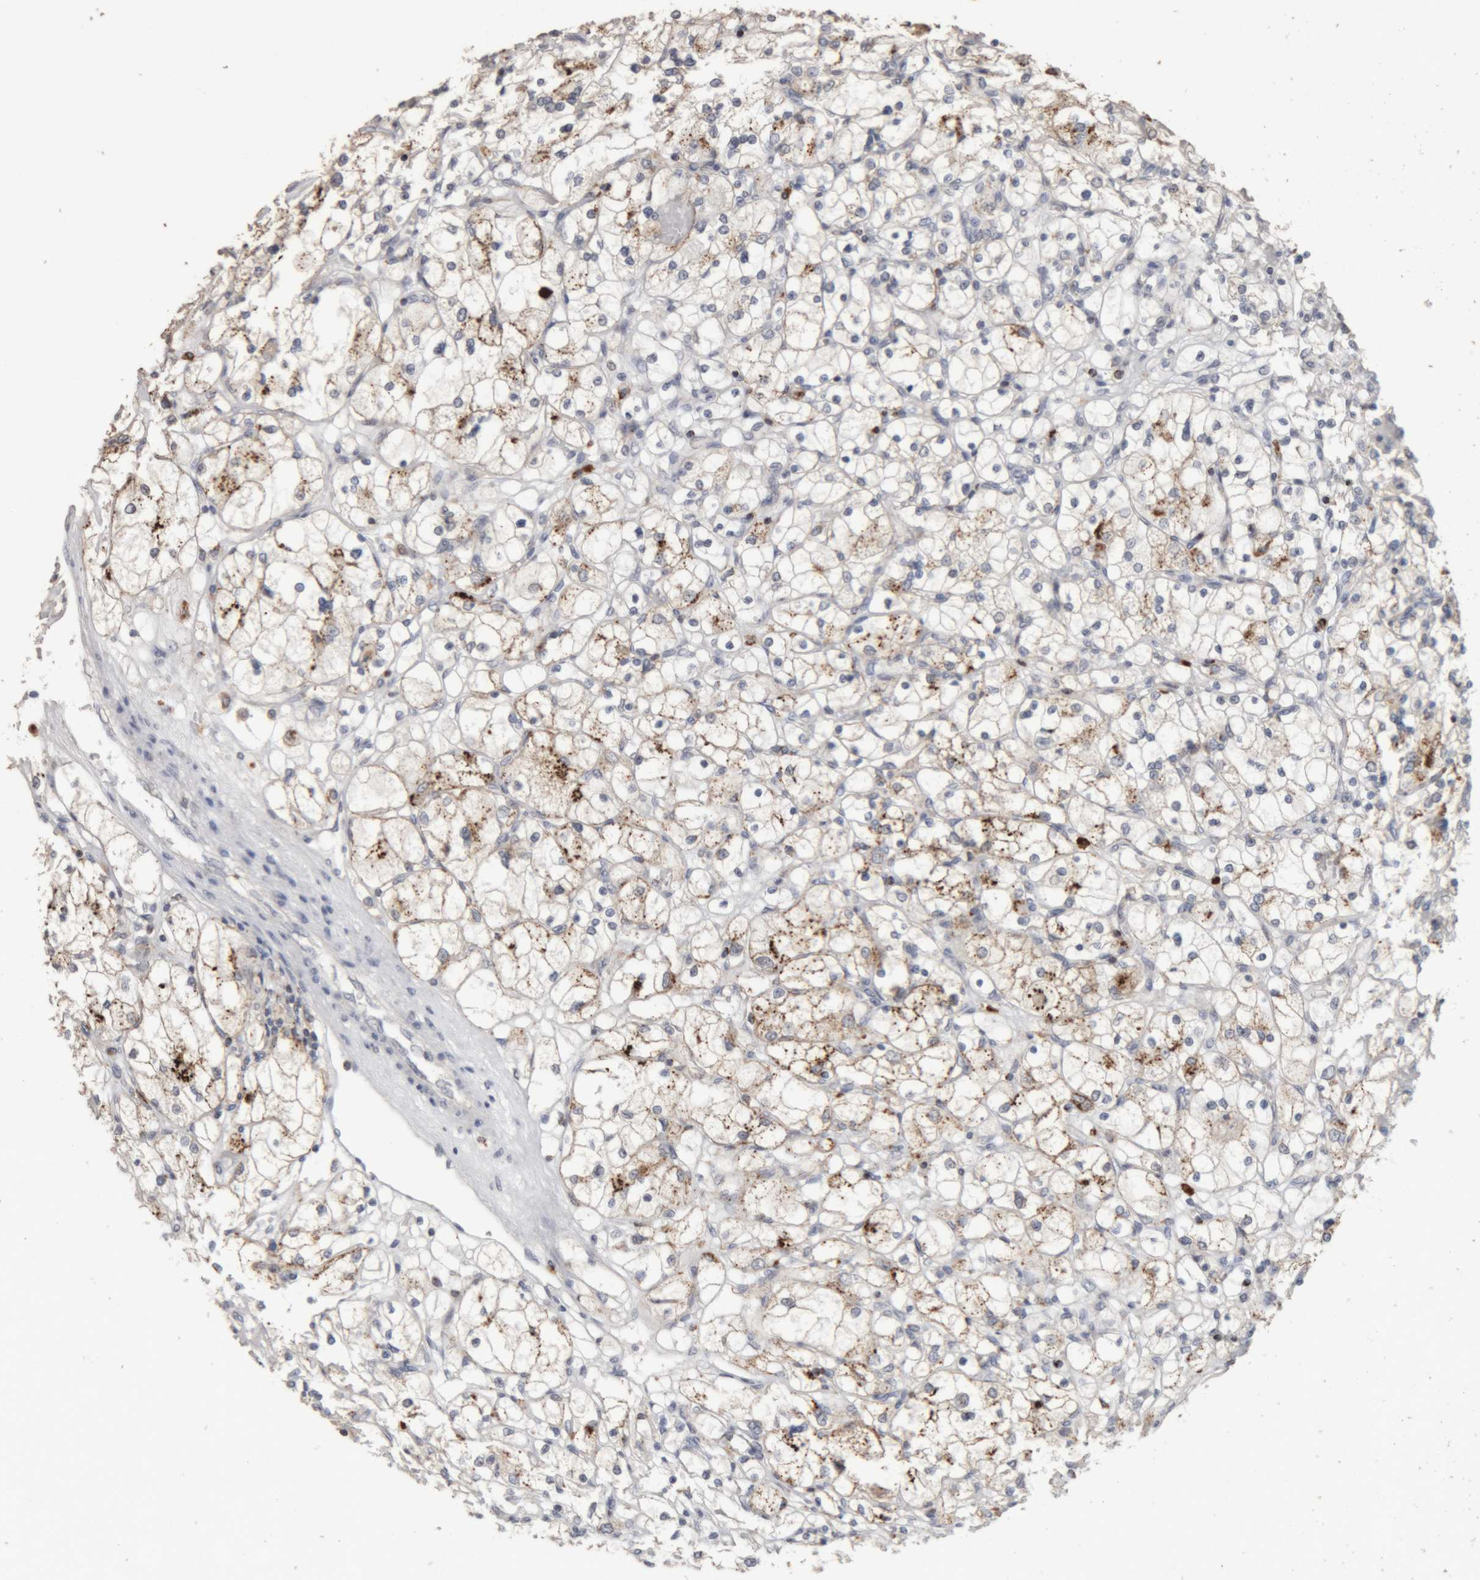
{"staining": {"intensity": "moderate", "quantity": "25%-75%", "location": "cytoplasmic/membranous"}, "tissue": "renal cancer", "cell_type": "Tumor cells", "image_type": "cancer", "snomed": [{"axis": "morphology", "description": "Adenocarcinoma, NOS"}, {"axis": "topography", "description": "Kidney"}], "caption": "Immunohistochemistry (IHC) staining of renal cancer (adenocarcinoma), which exhibits medium levels of moderate cytoplasmic/membranous staining in approximately 25%-75% of tumor cells indicating moderate cytoplasmic/membranous protein positivity. The staining was performed using DAB (3,3'-diaminobenzidine) (brown) for protein detection and nuclei were counterstained in hematoxylin (blue).", "gene": "ARSA", "patient": {"sex": "female", "age": 83}}